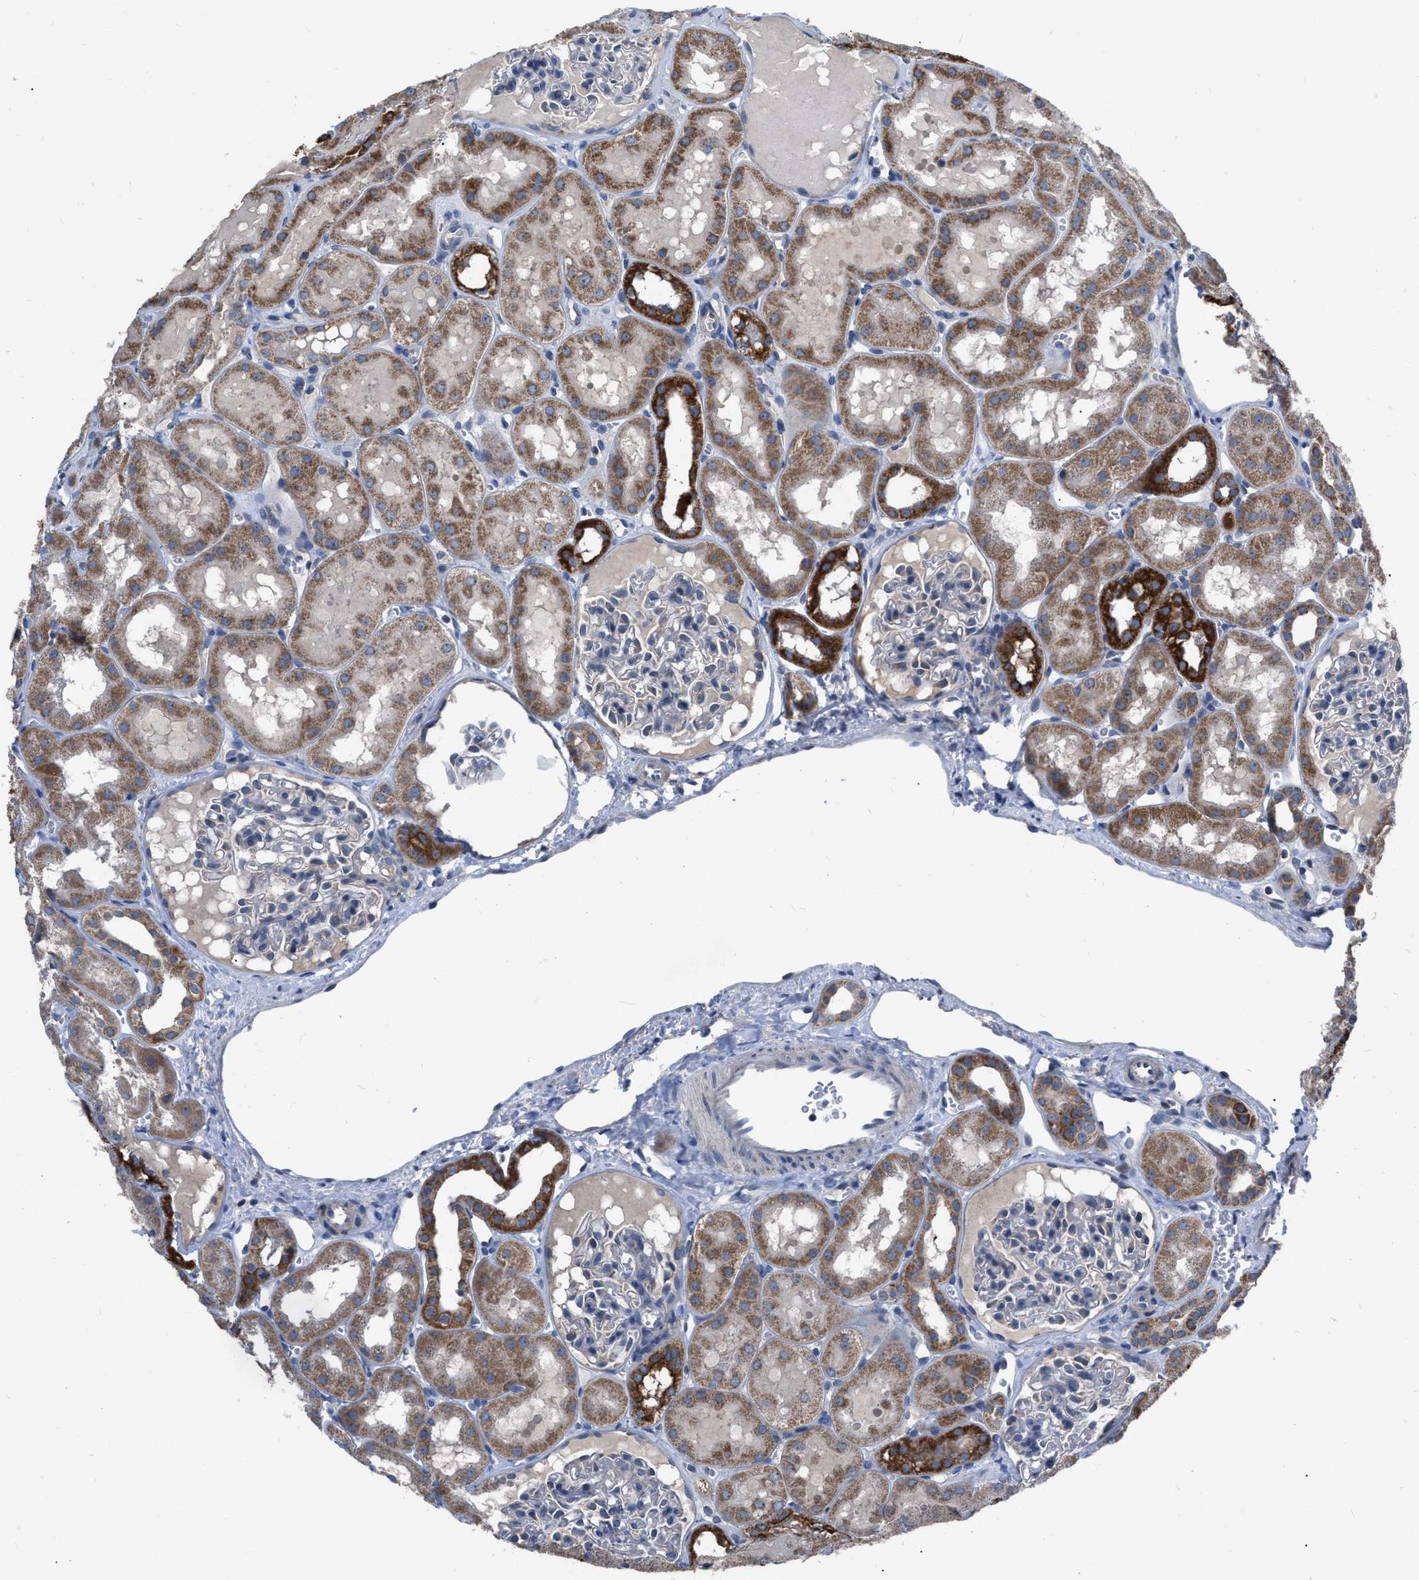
{"staining": {"intensity": "negative", "quantity": "none", "location": "none"}, "tissue": "kidney", "cell_type": "Cells in glomeruli", "image_type": "normal", "snomed": [{"axis": "morphology", "description": "Normal tissue, NOS"}, {"axis": "topography", "description": "Kidney"}, {"axis": "topography", "description": "Urinary bladder"}], "caption": "Histopathology image shows no significant protein positivity in cells in glomeruli of benign kidney.", "gene": "DDX56", "patient": {"sex": "male", "age": 16}}